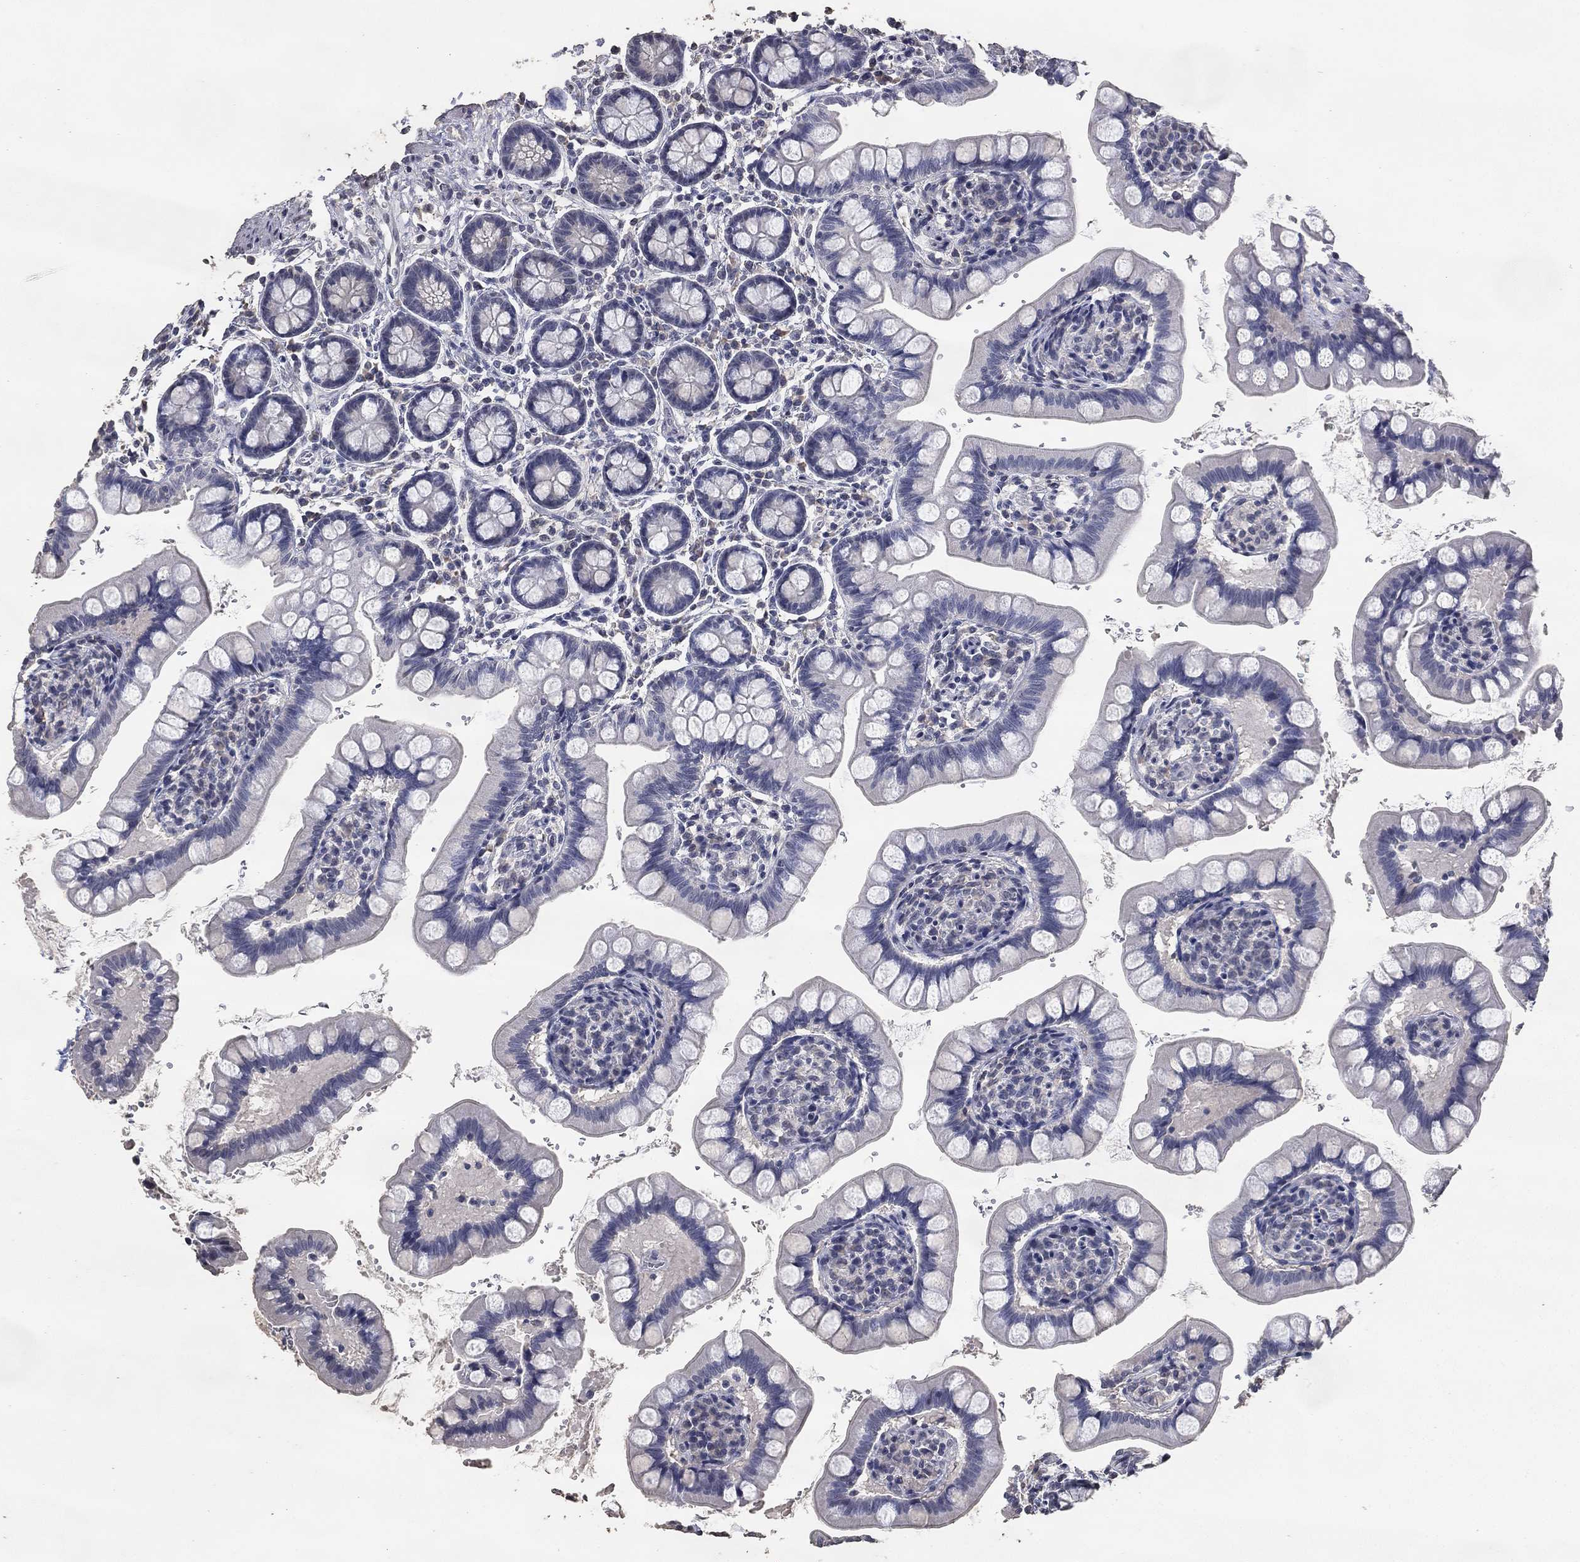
{"staining": {"intensity": "negative", "quantity": "none", "location": "none"}, "tissue": "small intestine", "cell_type": "Glandular cells", "image_type": "normal", "snomed": [{"axis": "morphology", "description": "Normal tissue, NOS"}, {"axis": "topography", "description": "Small intestine"}], "caption": "The immunohistochemistry (IHC) micrograph has no significant positivity in glandular cells of small intestine.", "gene": "DSG1", "patient": {"sex": "female", "age": 56}}